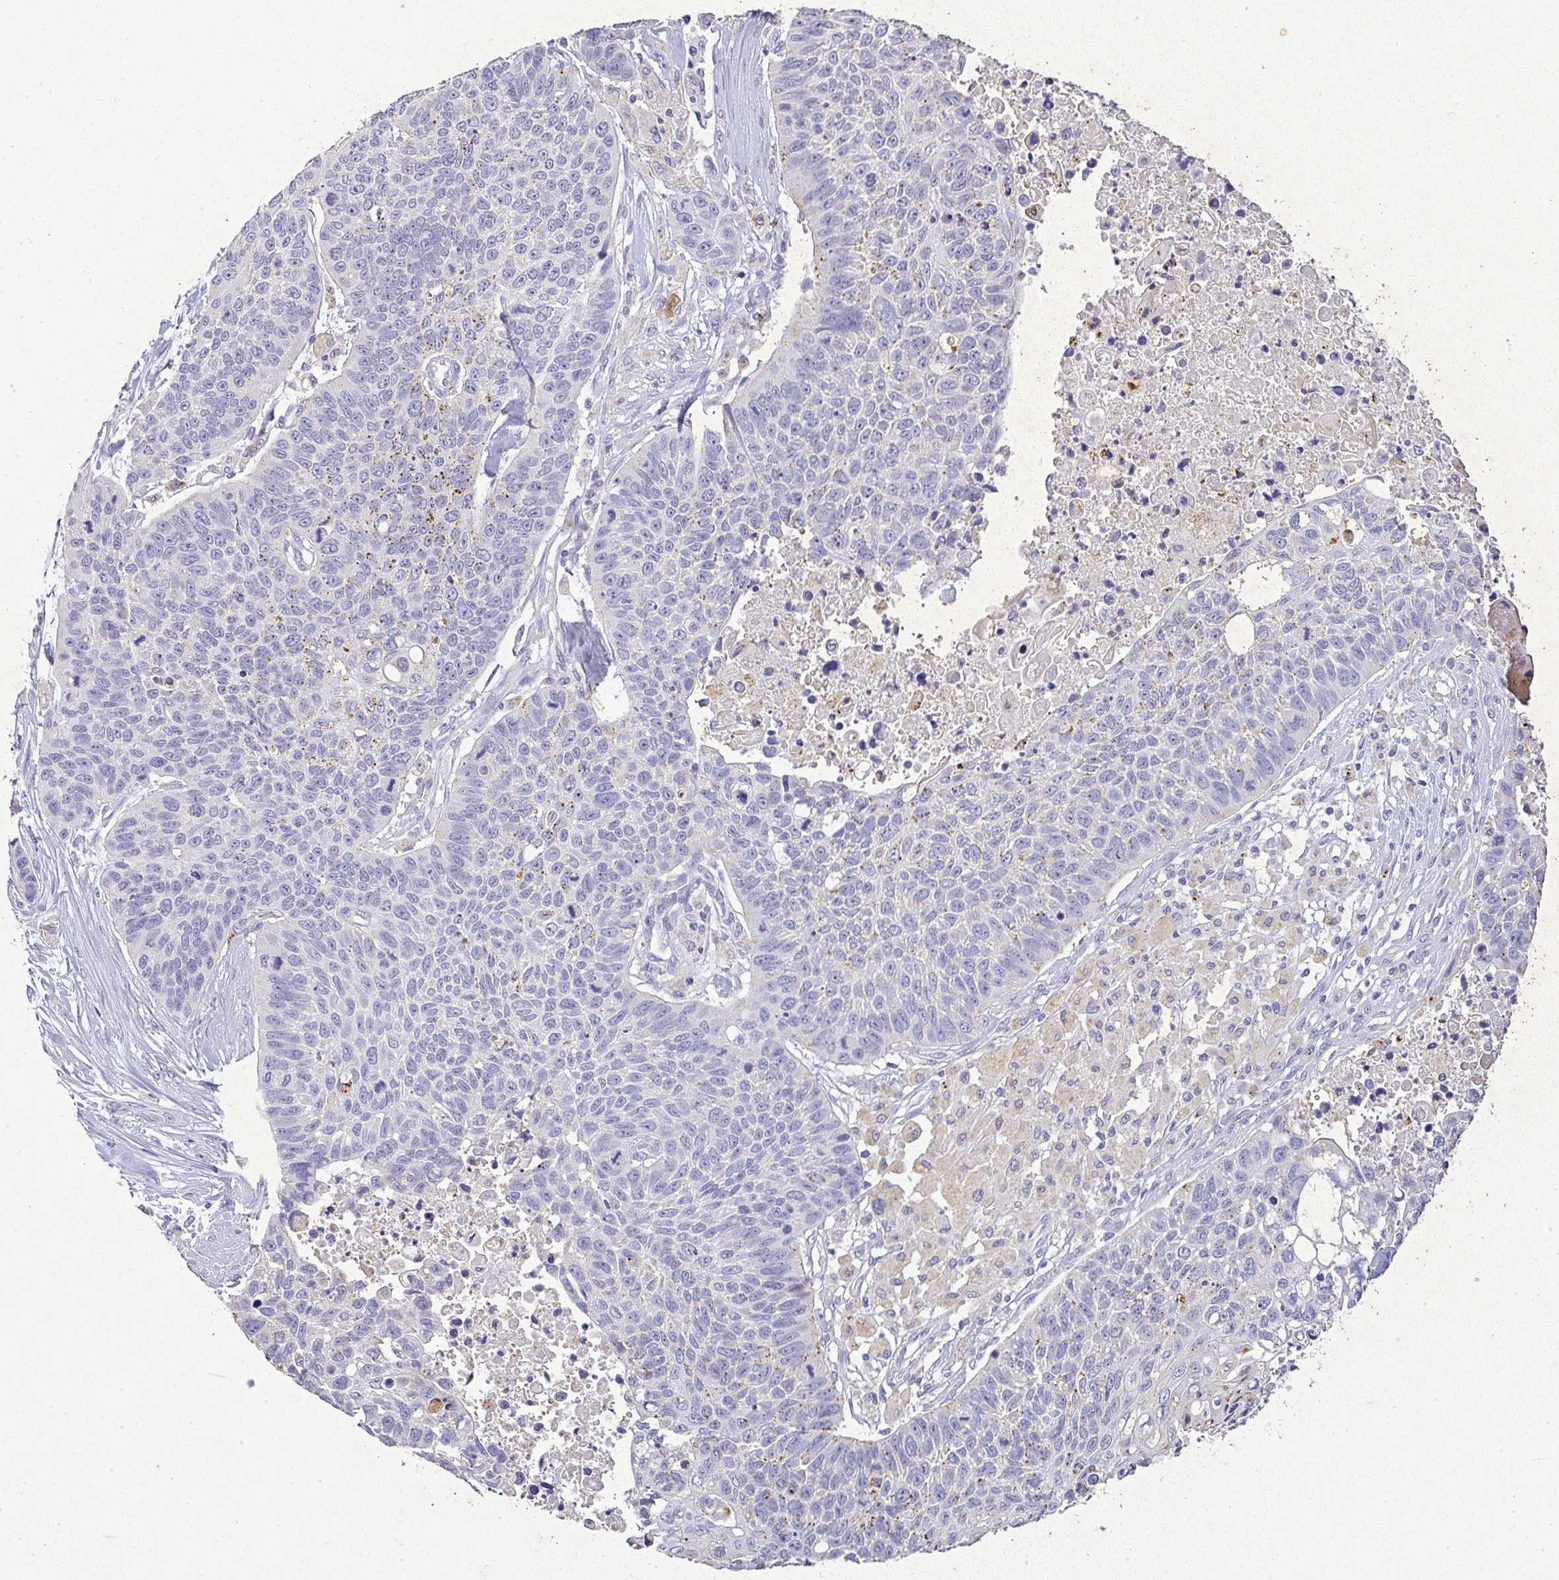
{"staining": {"intensity": "negative", "quantity": "none", "location": "none"}, "tissue": "lung cancer", "cell_type": "Tumor cells", "image_type": "cancer", "snomed": [{"axis": "morphology", "description": "Squamous cell carcinoma, NOS"}, {"axis": "topography", "description": "Lung"}], "caption": "The histopathology image exhibits no staining of tumor cells in squamous cell carcinoma (lung). Nuclei are stained in blue.", "gene": "RPS2", "patient": {"sex": "male", "age": 62}}